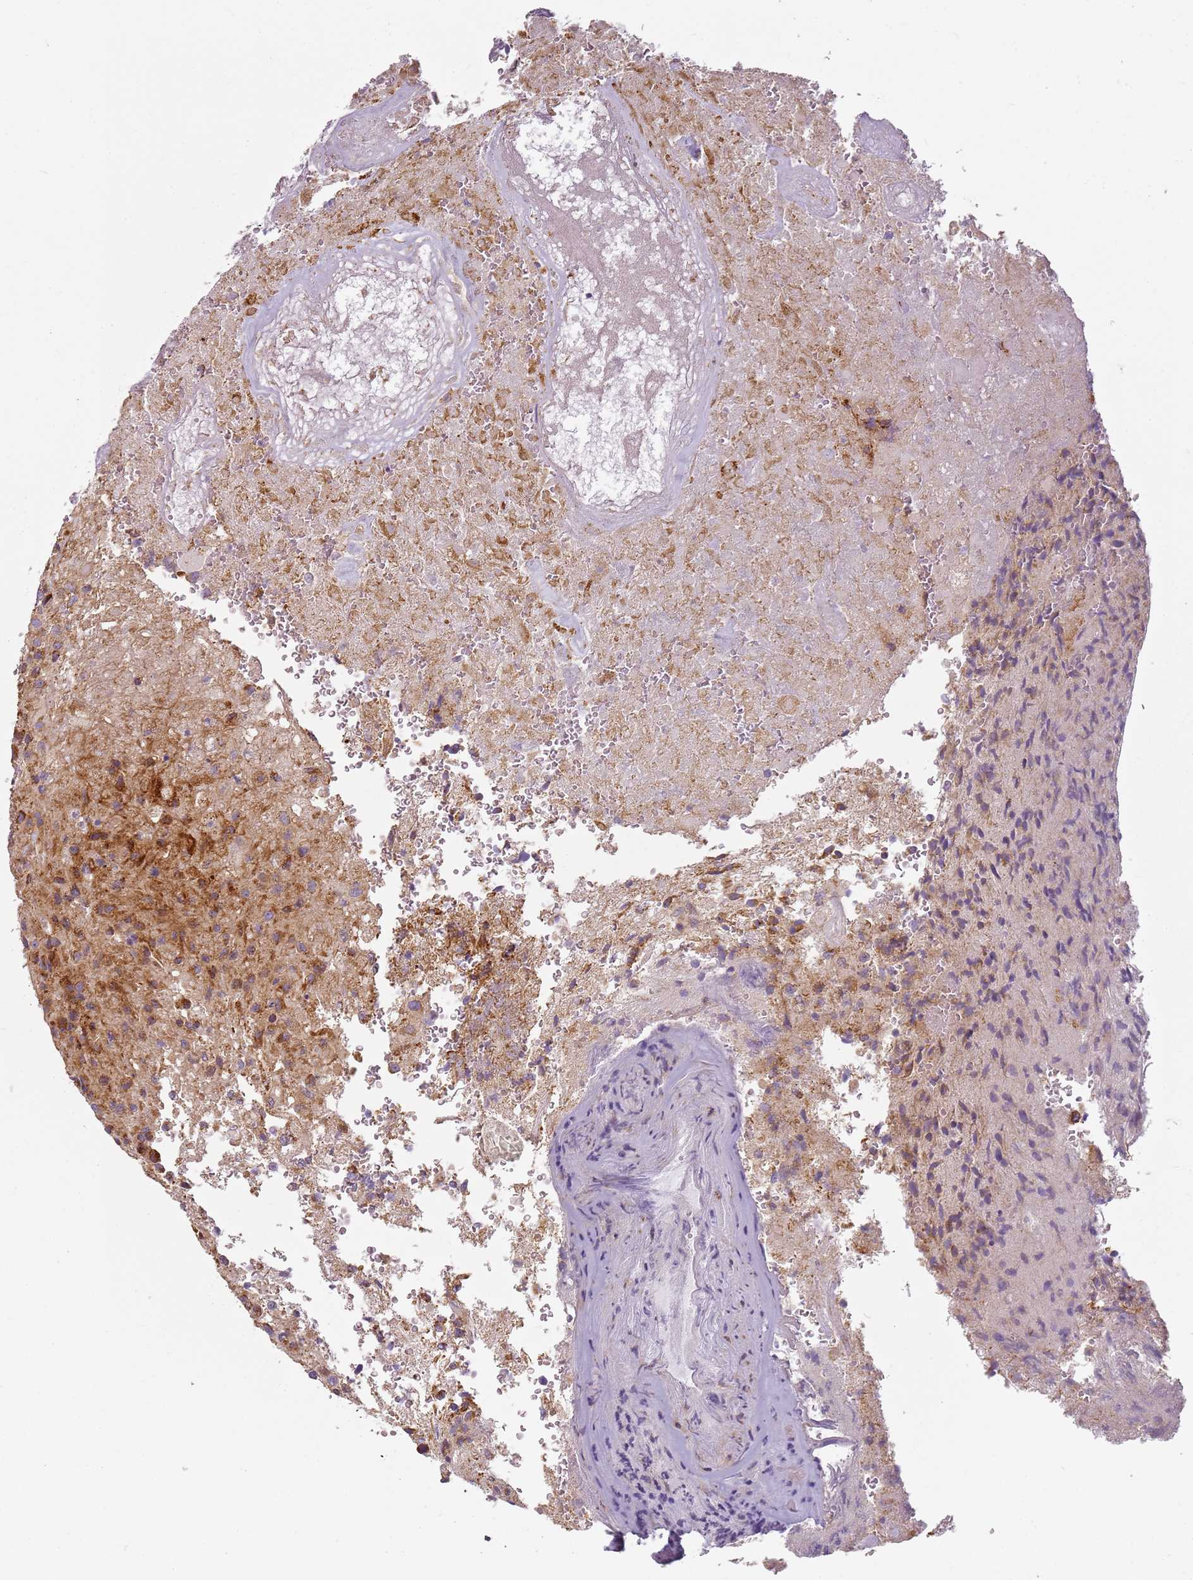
{"staining": {"intensity": "moderate", "quantity": "25%-75%", "location": "cytoplasmic/membranous"}, "tissue": "glioma", "cell_type": "Tumor cells", "image_type": "cancer", "snomed": [{"axis": "morphology", "description": "Normal tissue, NOS"}, {"axis": "morphology", "description": "Glioma, malignant, High grade"}, {"axis": "topography", "description": "Cerebral cortex"}], "caption": "Immunohistochemistry (IHC) histopathology image of malignant glioma (high-grade) stained for a protein (brown), which demonstrates medium levels of moderate cytoplasmic/membranous staining in about 25%-75% of tumor cells.", "gene": "TMEM200C", "patient": {"sex": "male", "age": 56}}